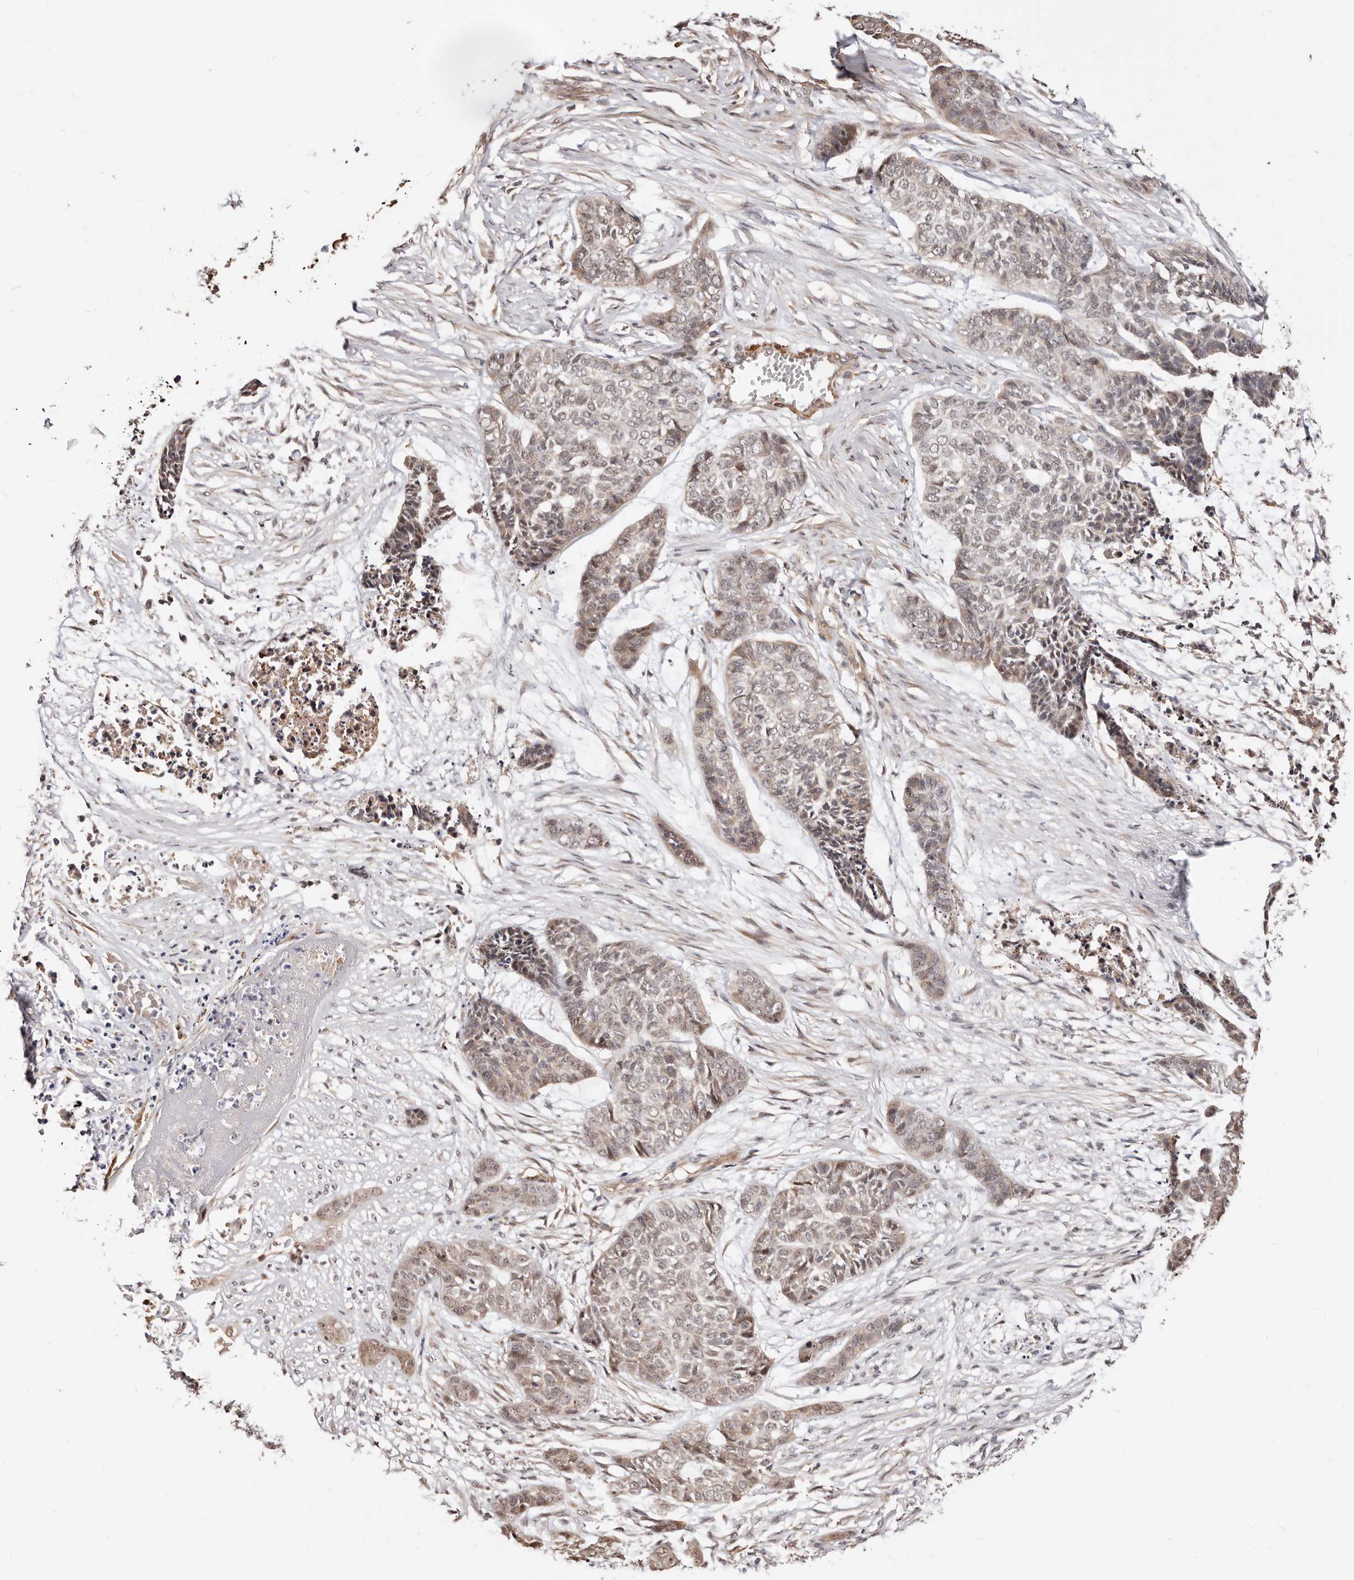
{"staining": {"intensity": "weak", "quantity": "25%-75%", "location": "cytoplasmic/membranous"}, "tissue": "skin cancer", "cell_type": "Tumor cells", "image_type": "cancer", "snomed": [{"axis": "morphology", "description": "Basal cell carcinoma"}, {"axis": "topography", "description": "Skin"}], "caption": "Tumor cells display low levels of weak cytoplasmic/membranous positivity in approximately 25%-75% of cells in skin basal cell carcinoma.", "gene": "TRIP13", "patient": {"sex": "female", "age": 64}}